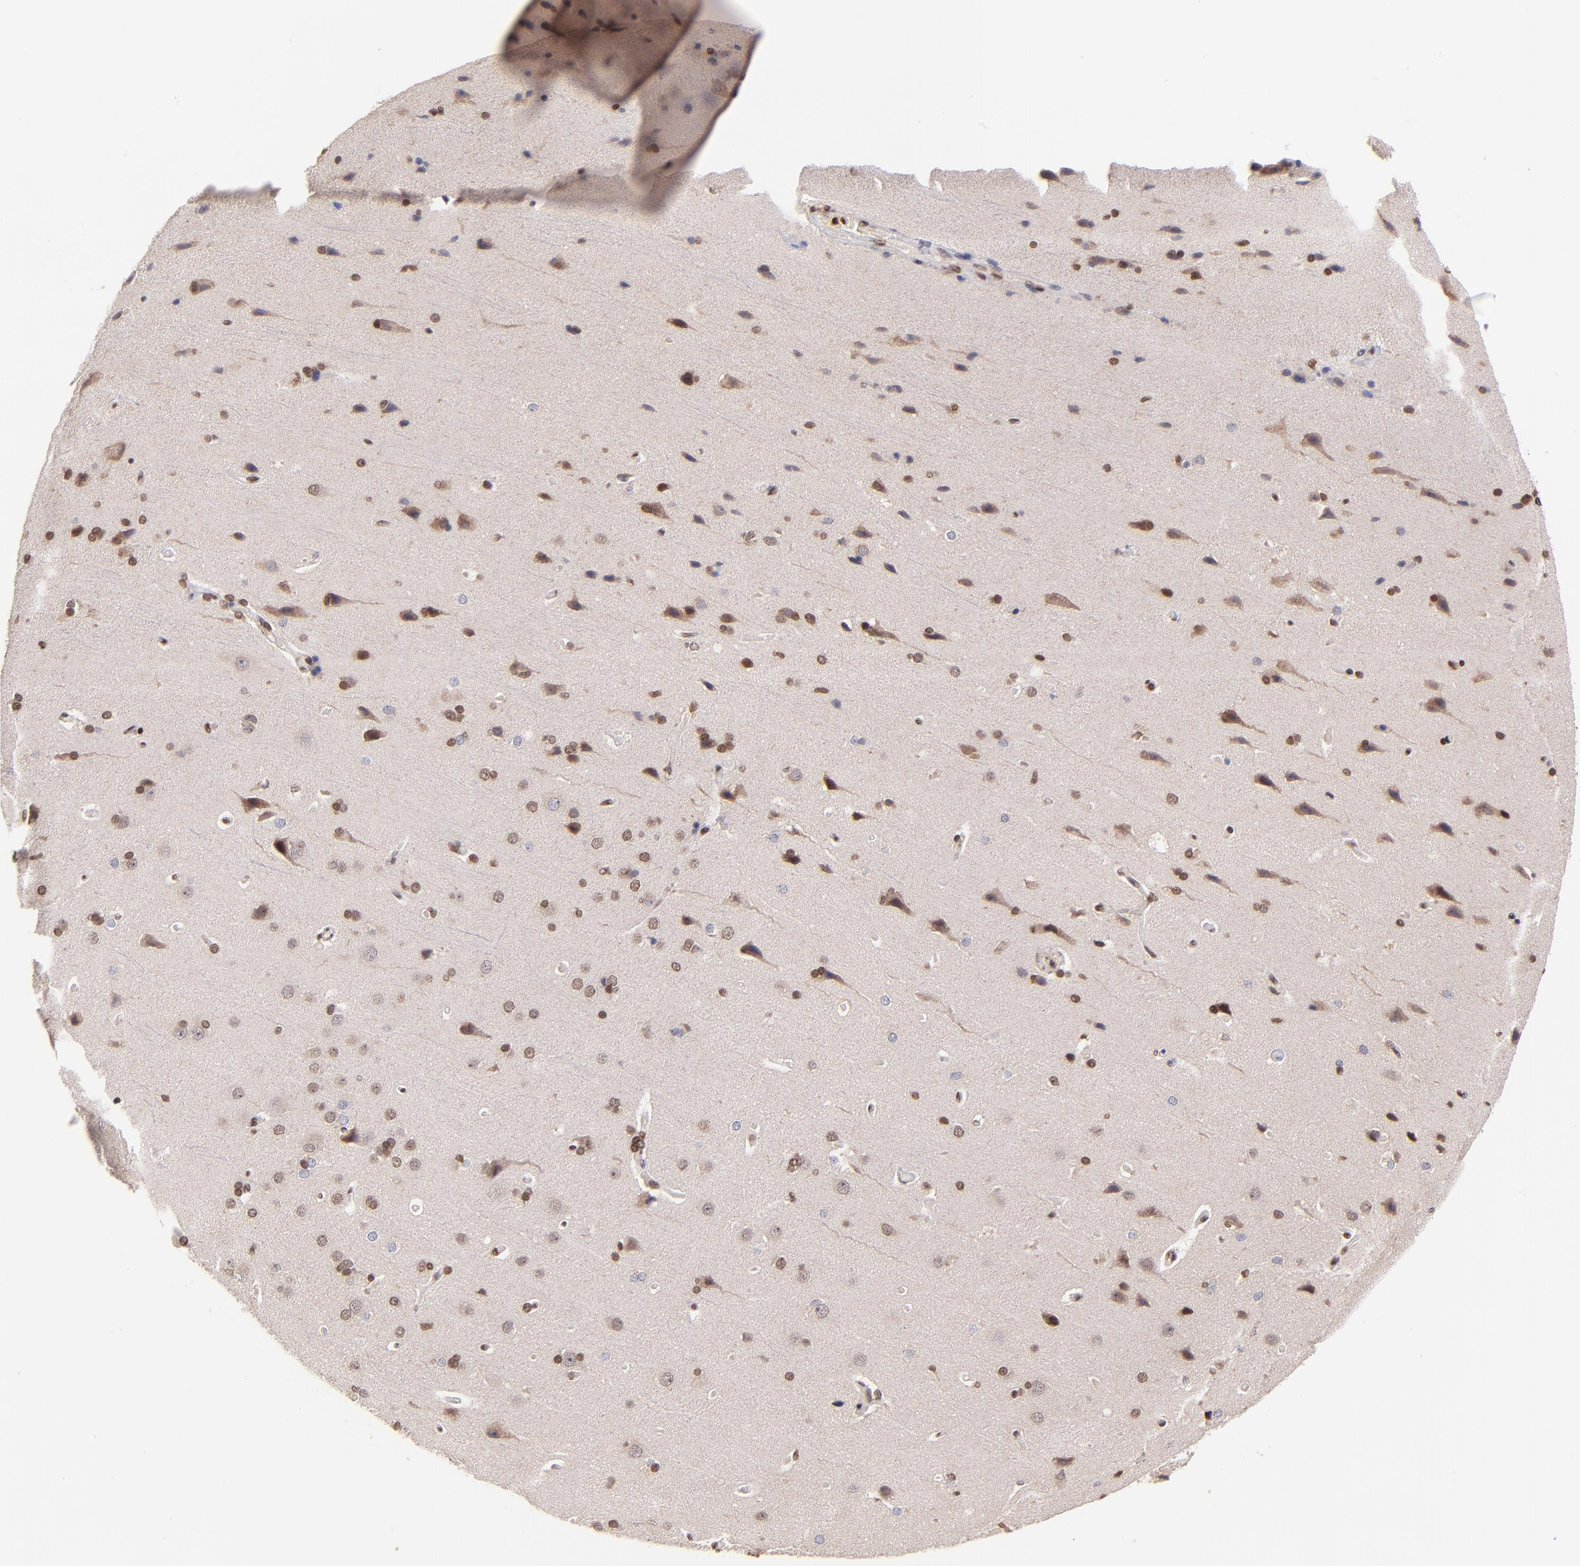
{"staining": {"intensity": "moderate", "quantity": "25%-75%", "location": "nuclear"}, "tissue": "cerebral cortex", "cell_type": "Endothelial cells", "image_type": "normal", "snomed": [{"axis": "morphology", "description": "Normal tissue, NOS"}, {"axis": "topography", "description": "Cerebral cortex"}], "caption": "Protein staining exhibits moderate nuclear expression in about 25%-75% of endothelial cells in normal cerebral cortex.", "gene": "WDR25", "patient": {"sex": "male", "age": 62}}